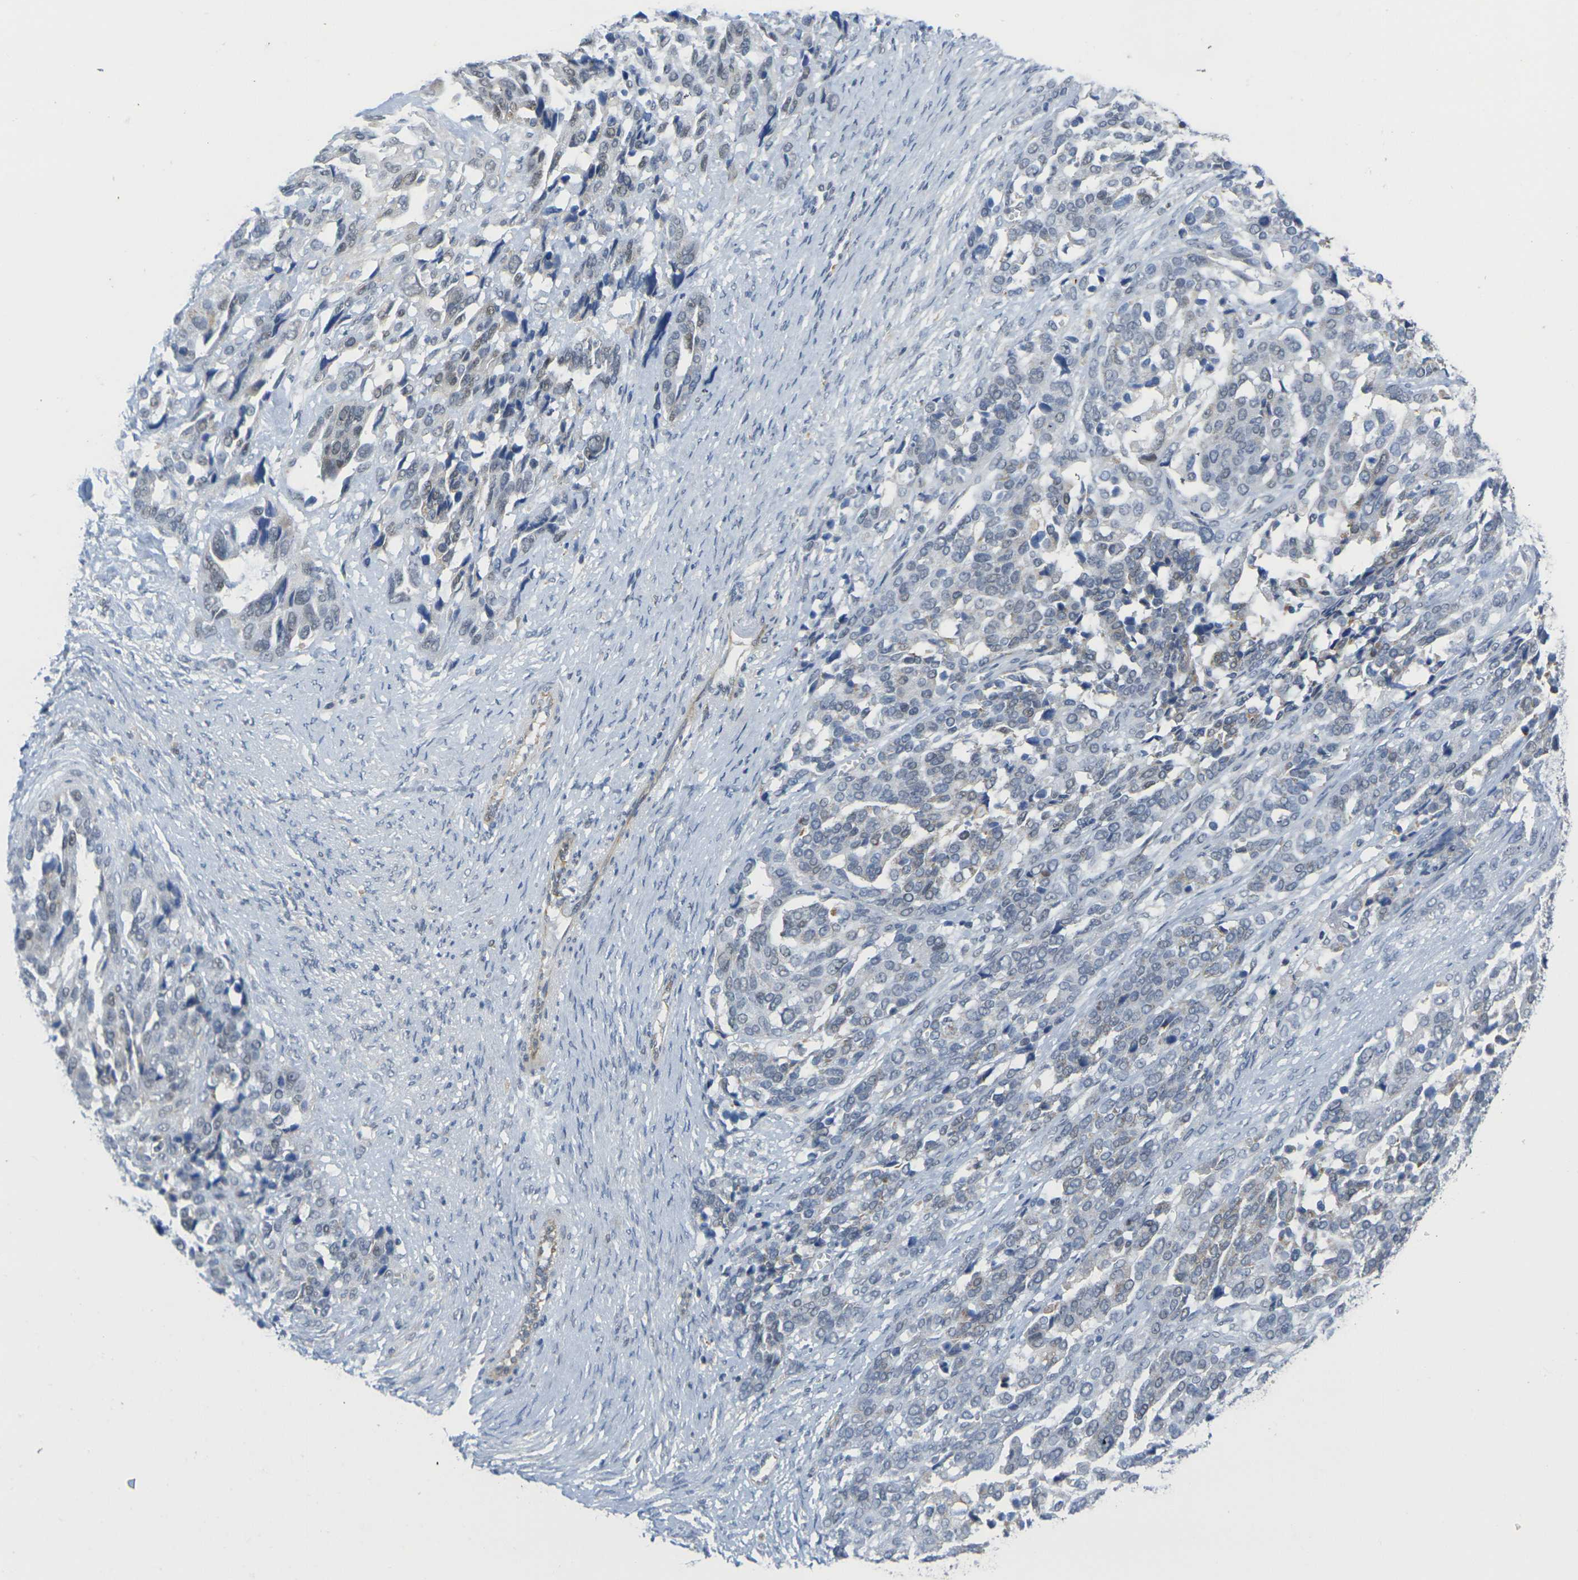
{"staining": {"intensity": "negative", "quantity": "none", "location": "none"}, "tissue": "ovarian cancer", "cell_type": "Tumor cells", "image_type": "cancer", "snomed": [{"axis": "morphology", "description": "Cystadenocarcinoma, serous, NOS"}, {"axis": "topography", "description": "Ovary"}], "caption": "Immunohistochemistry image of ovarian cancer (serous cystadenocarcinoma) stained for a protein (brown), which displays no positivity in tumor cells. (DAB (3,3'-diaminobenzidine) immunohistochemistry (IHC) visualized using brightfield microscopy, high magnification).", "gene": "OTOF", "patient": {"sex": "female", "age": 44}}